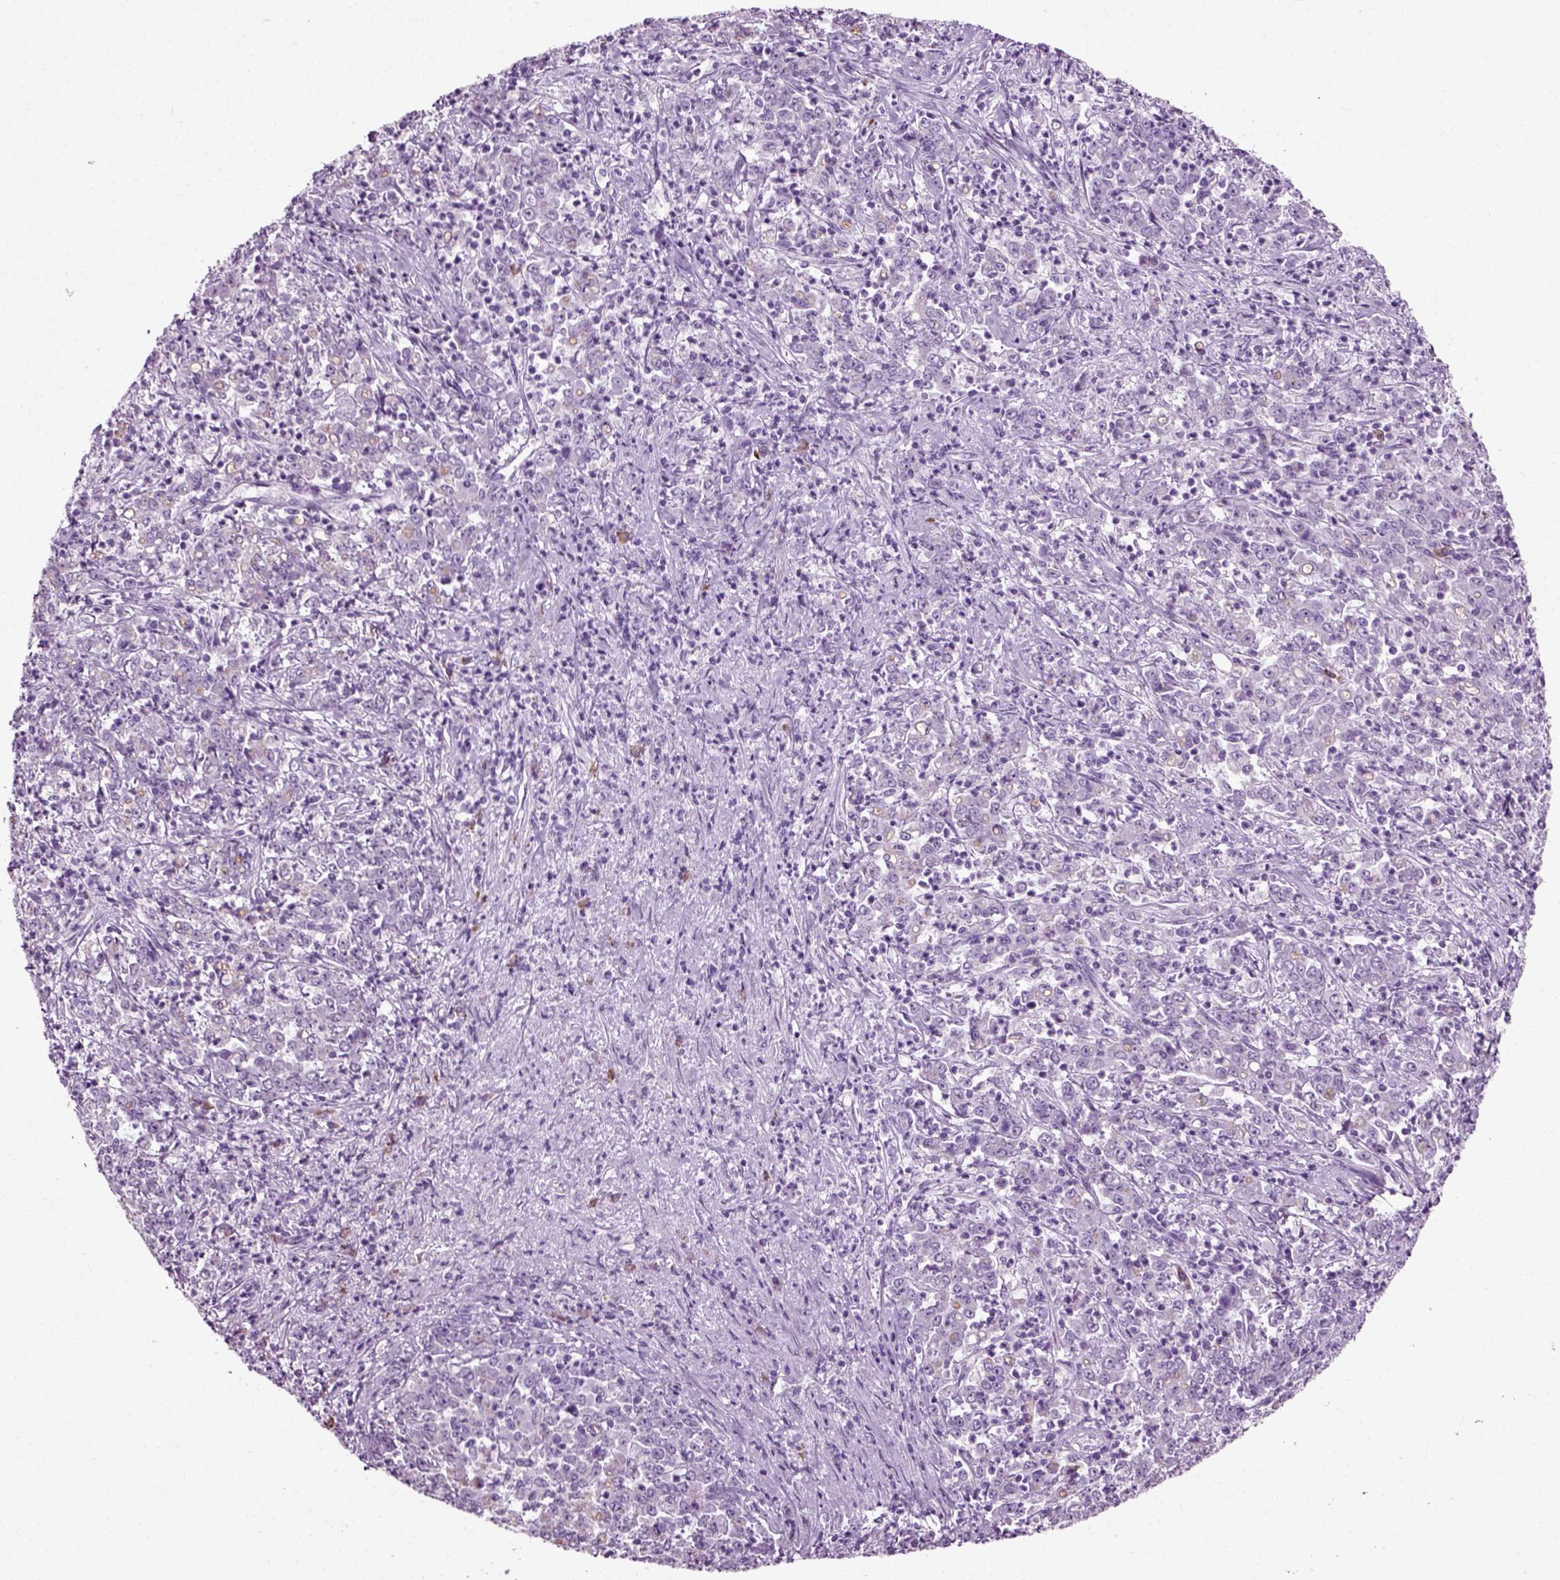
{"staining": {"intensity": "negative", "quantity": "none", "location": "none"}, "tissue": "stomach cancer", "cell_type": "Tumor cells", "image_type": "cancer", "snomed": [{"axis": "morphology", "description": "Adenocarcinoma, NOS"}, {"axis": "topography", "description": "Stomach, lower"}], "caption": "Immunohistochemistry histopathology image of neoplastic tissue: stomach cancer (adenocarcinoma) stained with DAB shows no significant protein positivity in tumor cells.", "gene": "SLC26A8", "patient": {"sex": "female", "age": 71}}